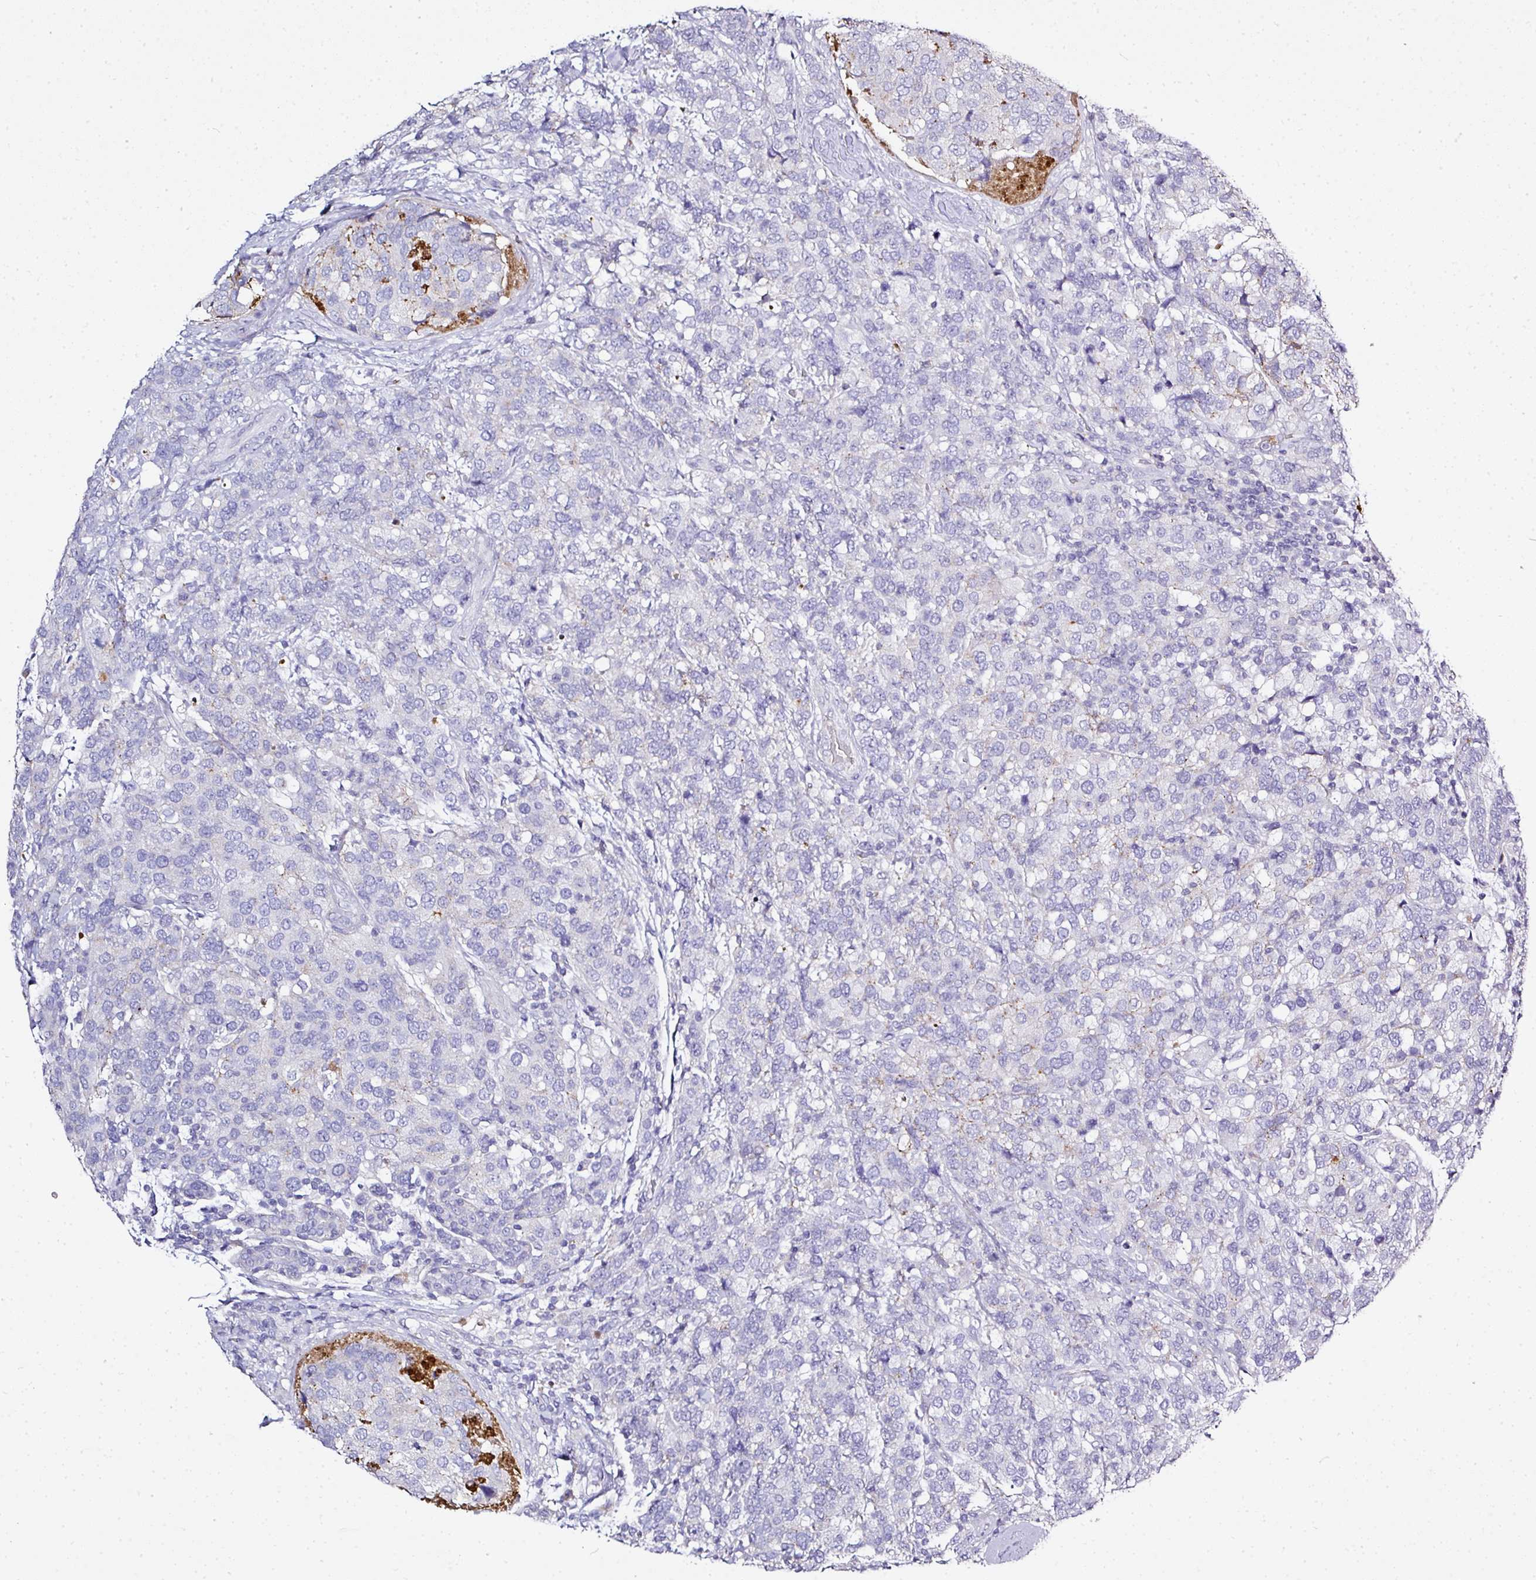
{"staining": {"intensity": "negative", "quantity": "none", "location": "none"}, "tissue": "breast cancer", "cell_type": "Tumor cells", "image_type": "cancer", "snomed": [{"axis": "morphology", "description": "Lobular carcinoma"}, {"axis": "topography", "description": "Breast"}], "caption": "There is no significant staining in tumor cells of breast lobular carcinoma. (Brightfield microscopy of DAB (3,3'-diaminobenzidine) IHC at high magnification).", "gene": "CAB39L", "patient": {"sex": "female", "age": 59}}